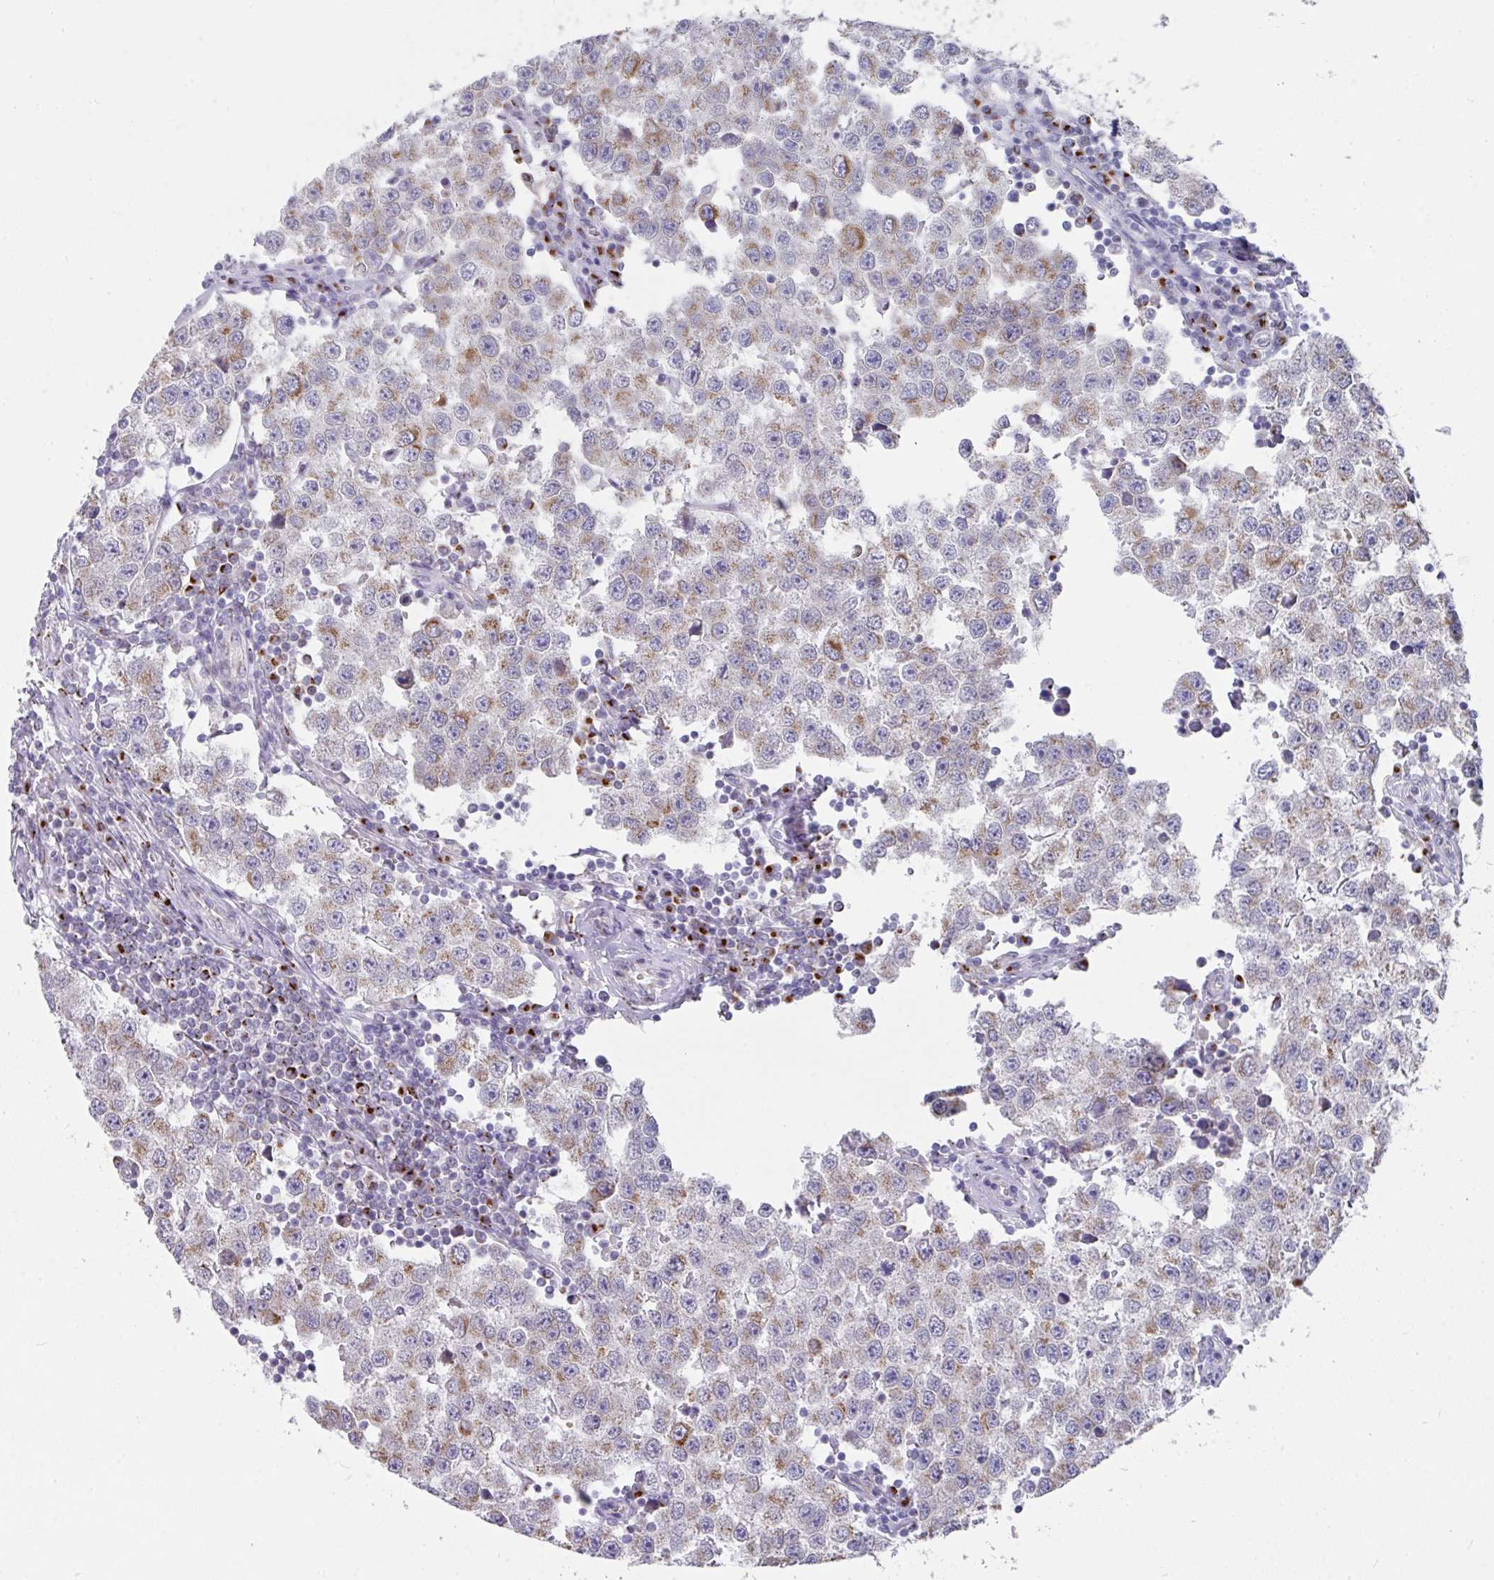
{"staining": {"intensity": "moderate", "quantity": "25%-75%", "location": "cytoplasmic/membranous"}, "tissue": "testis cancer", "cell_type": "Tumor cells", "image_type": "cancer", "snomed": [{"axis": "morphology", "description": "Seminoma, NOS"}, {"axis": "topography", "description": "Testis"}], "caption": "The histopathology image exhibits a brown stain indicating the presence of a protein in the cytoplasmic/membranous of tumor cells in seminoma (testis). (Stains: DAB in brown, nuclei in blue, Microscopy: brightfield microscopy at high magnification).", "gene": "VKORC1L1", "patient": {"sex": "male", "age": 34}}